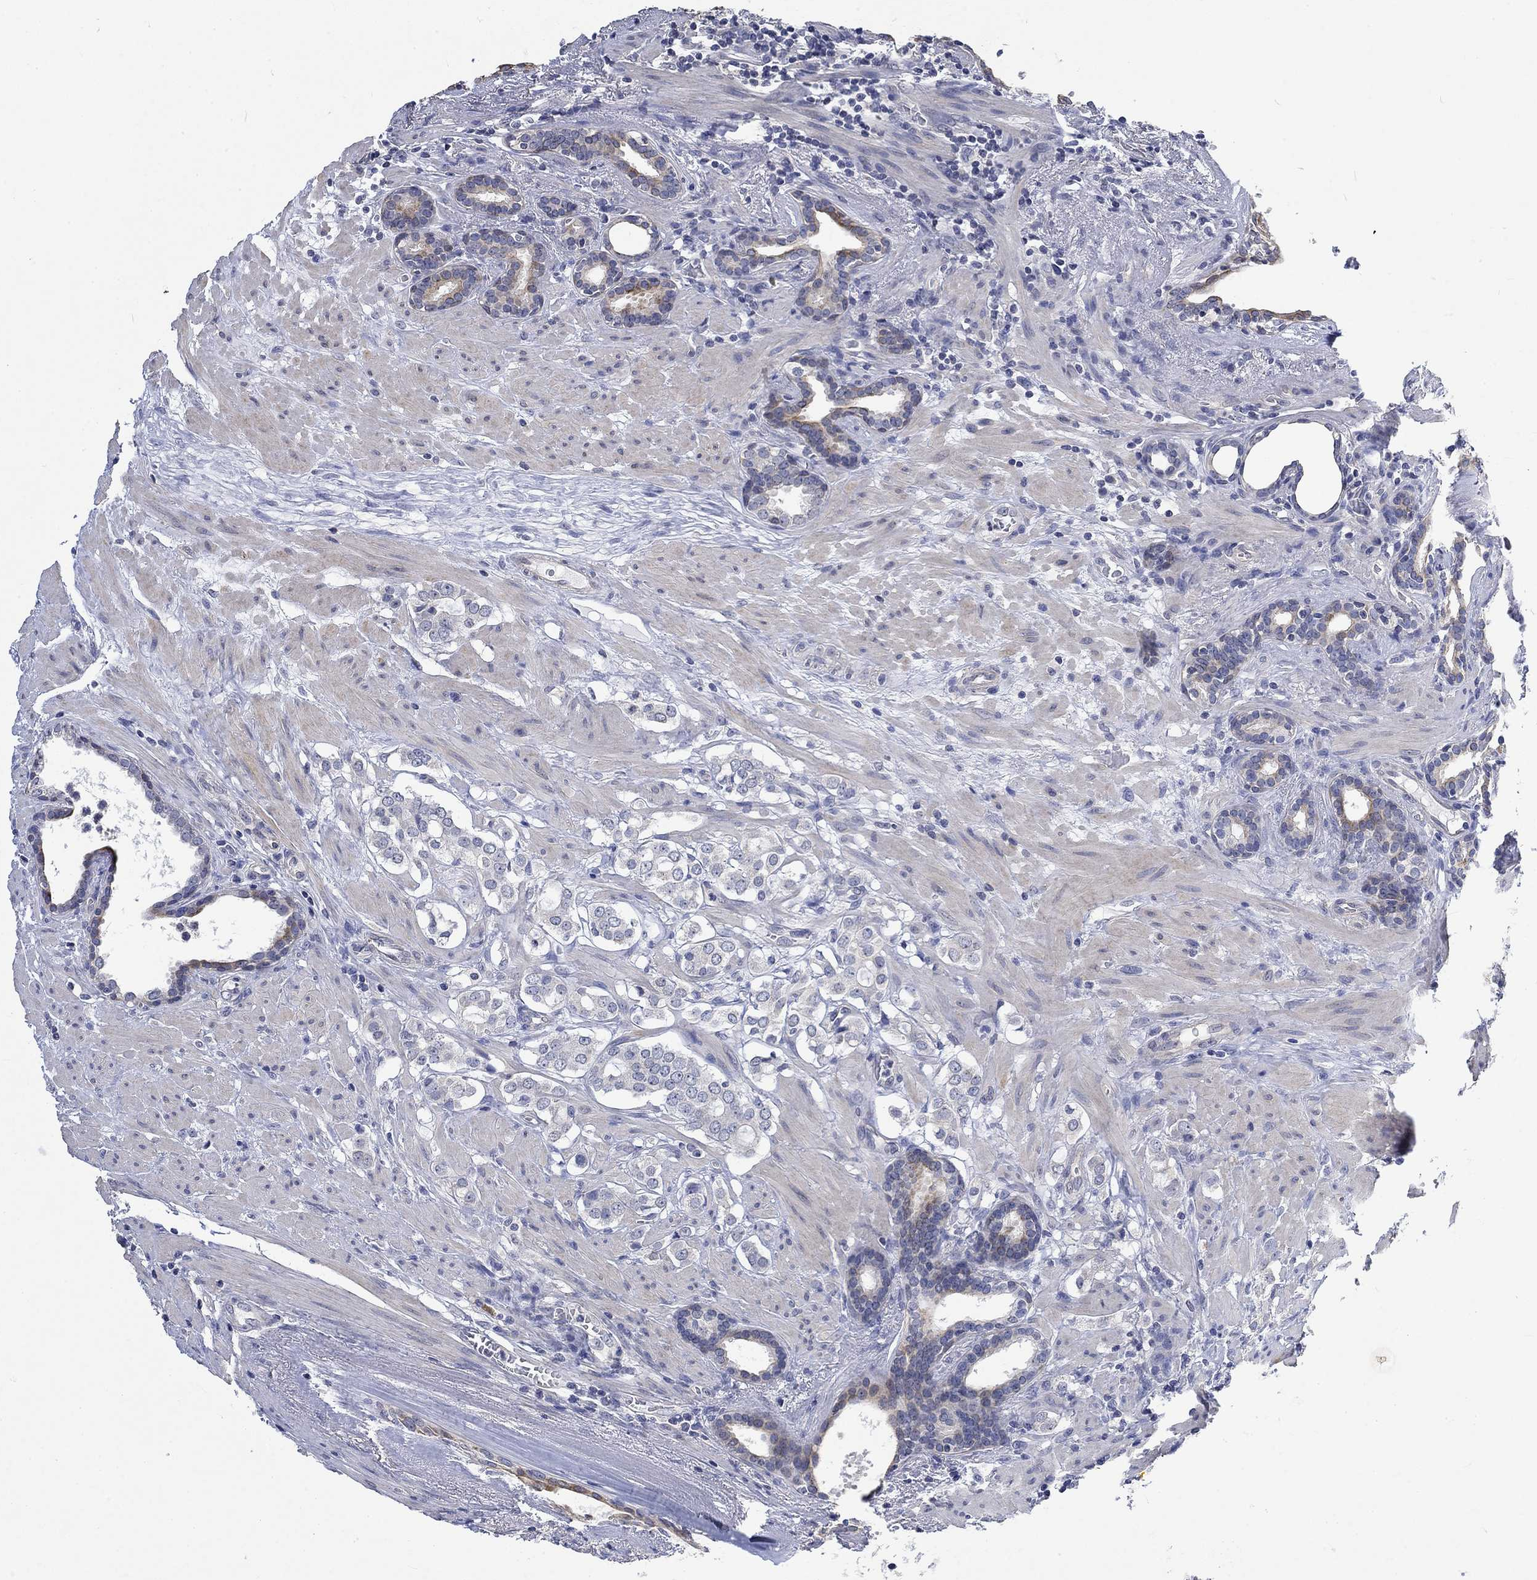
{"staining": {"intensity": "negative", "quantity": "none", "location": "none"}, "tissue": "prostate cancer", "cell_type": "Tumor cells", "image_type": "cancer", "snomed": [{"axis": "morphology", "description": "Adenocarcinoma, NOS"}, {"axis": "topography", "description": "Prostate"}], "caption": "Tumor cells show no significant positivity in adenocarcinoma (prostate).", "gene": "AGRP", "patient": {"sex": "male", "age": 66}}